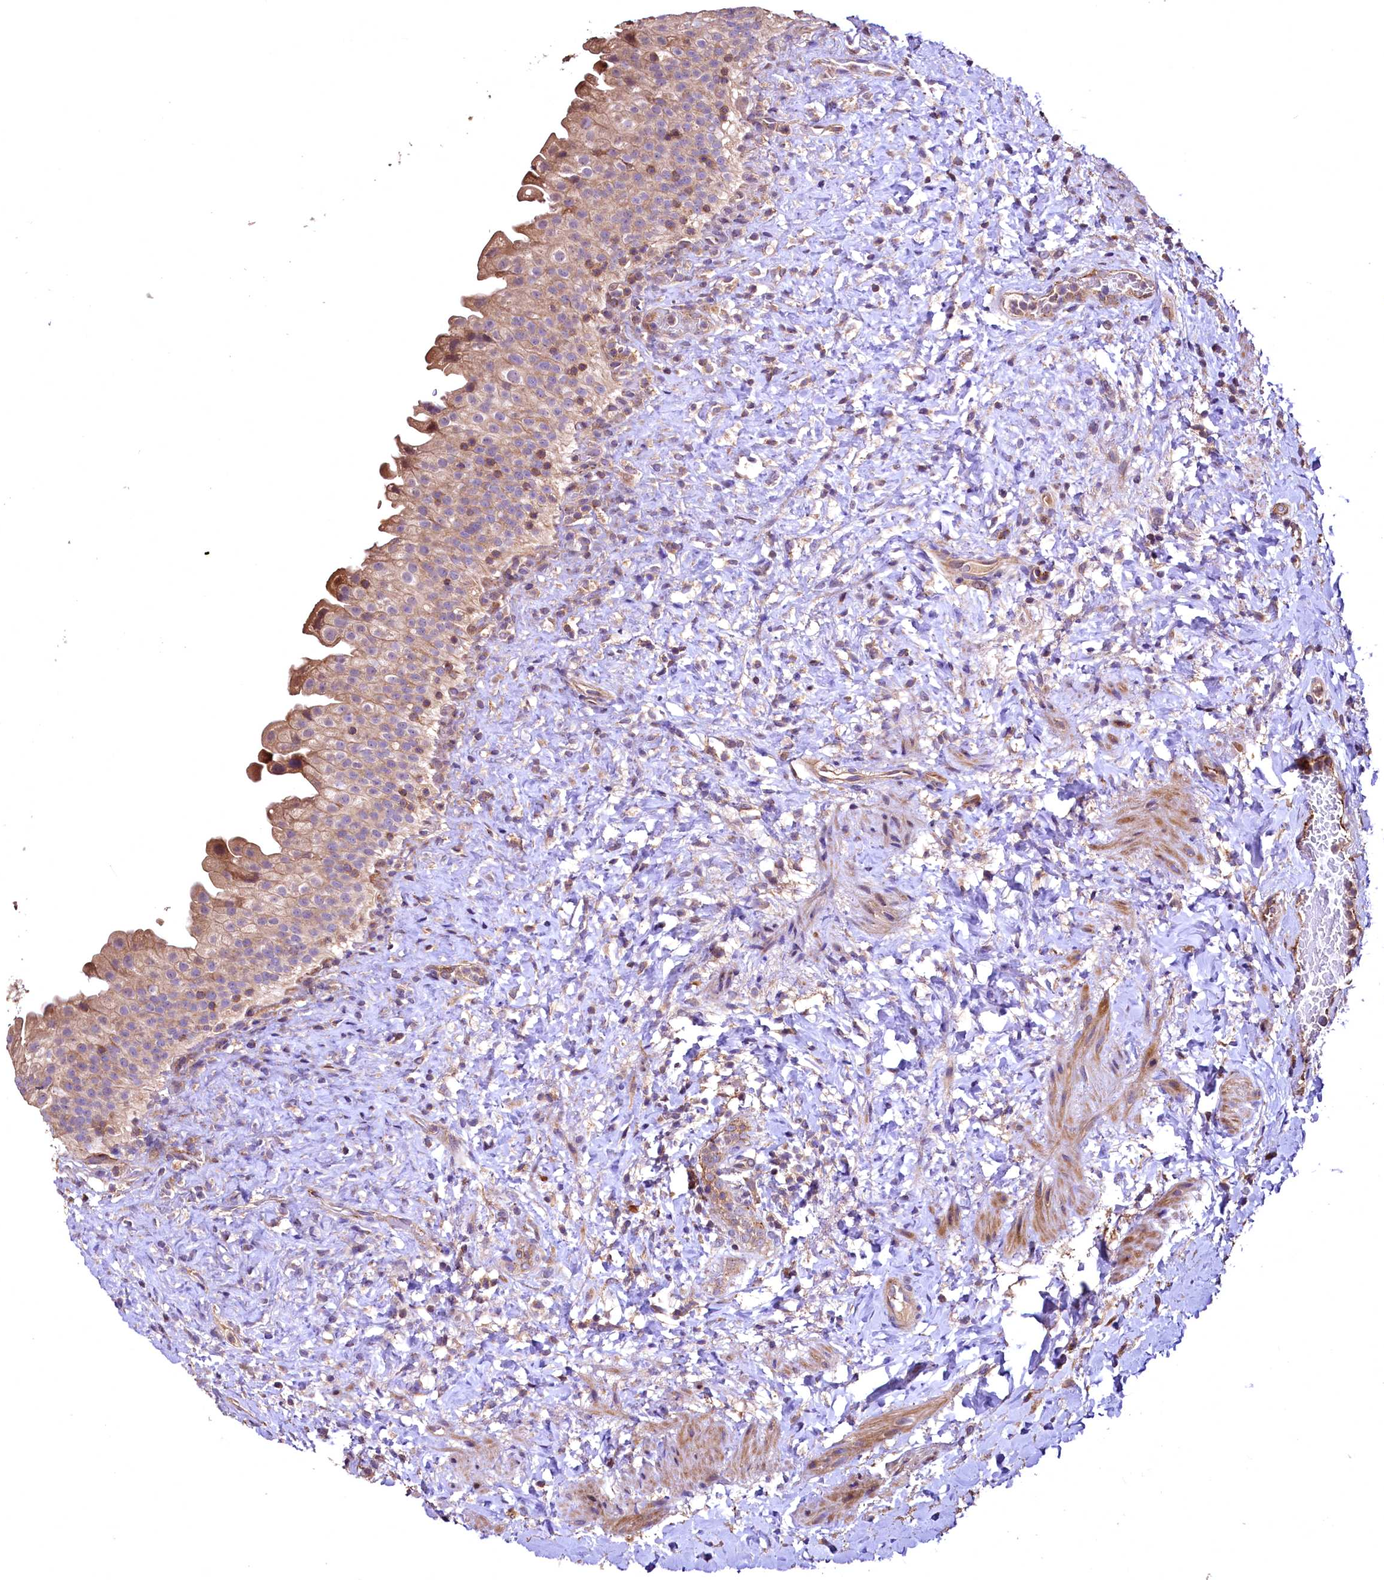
{"staining": {"intensity": "moderate", "quantity": ">75%", "location": "cytoplasmic/membranous"}, "tissue": "urinary bladder", "cell_type": "Urothelial cells", "image_type": "normal", "snomed": [{"axis": "morphology", "description": "Normal tissue, NOS"}, {"axis": "topography", "description": "Urinary bladder"}], "caption": "Human urinary bladder stained with a brown dye displays moderate cytoplasmic/membranous positive staining in about >75% of urothelial cells.", "gene": "RASSF1", "patient": {"sex": "female", "age": 27}}